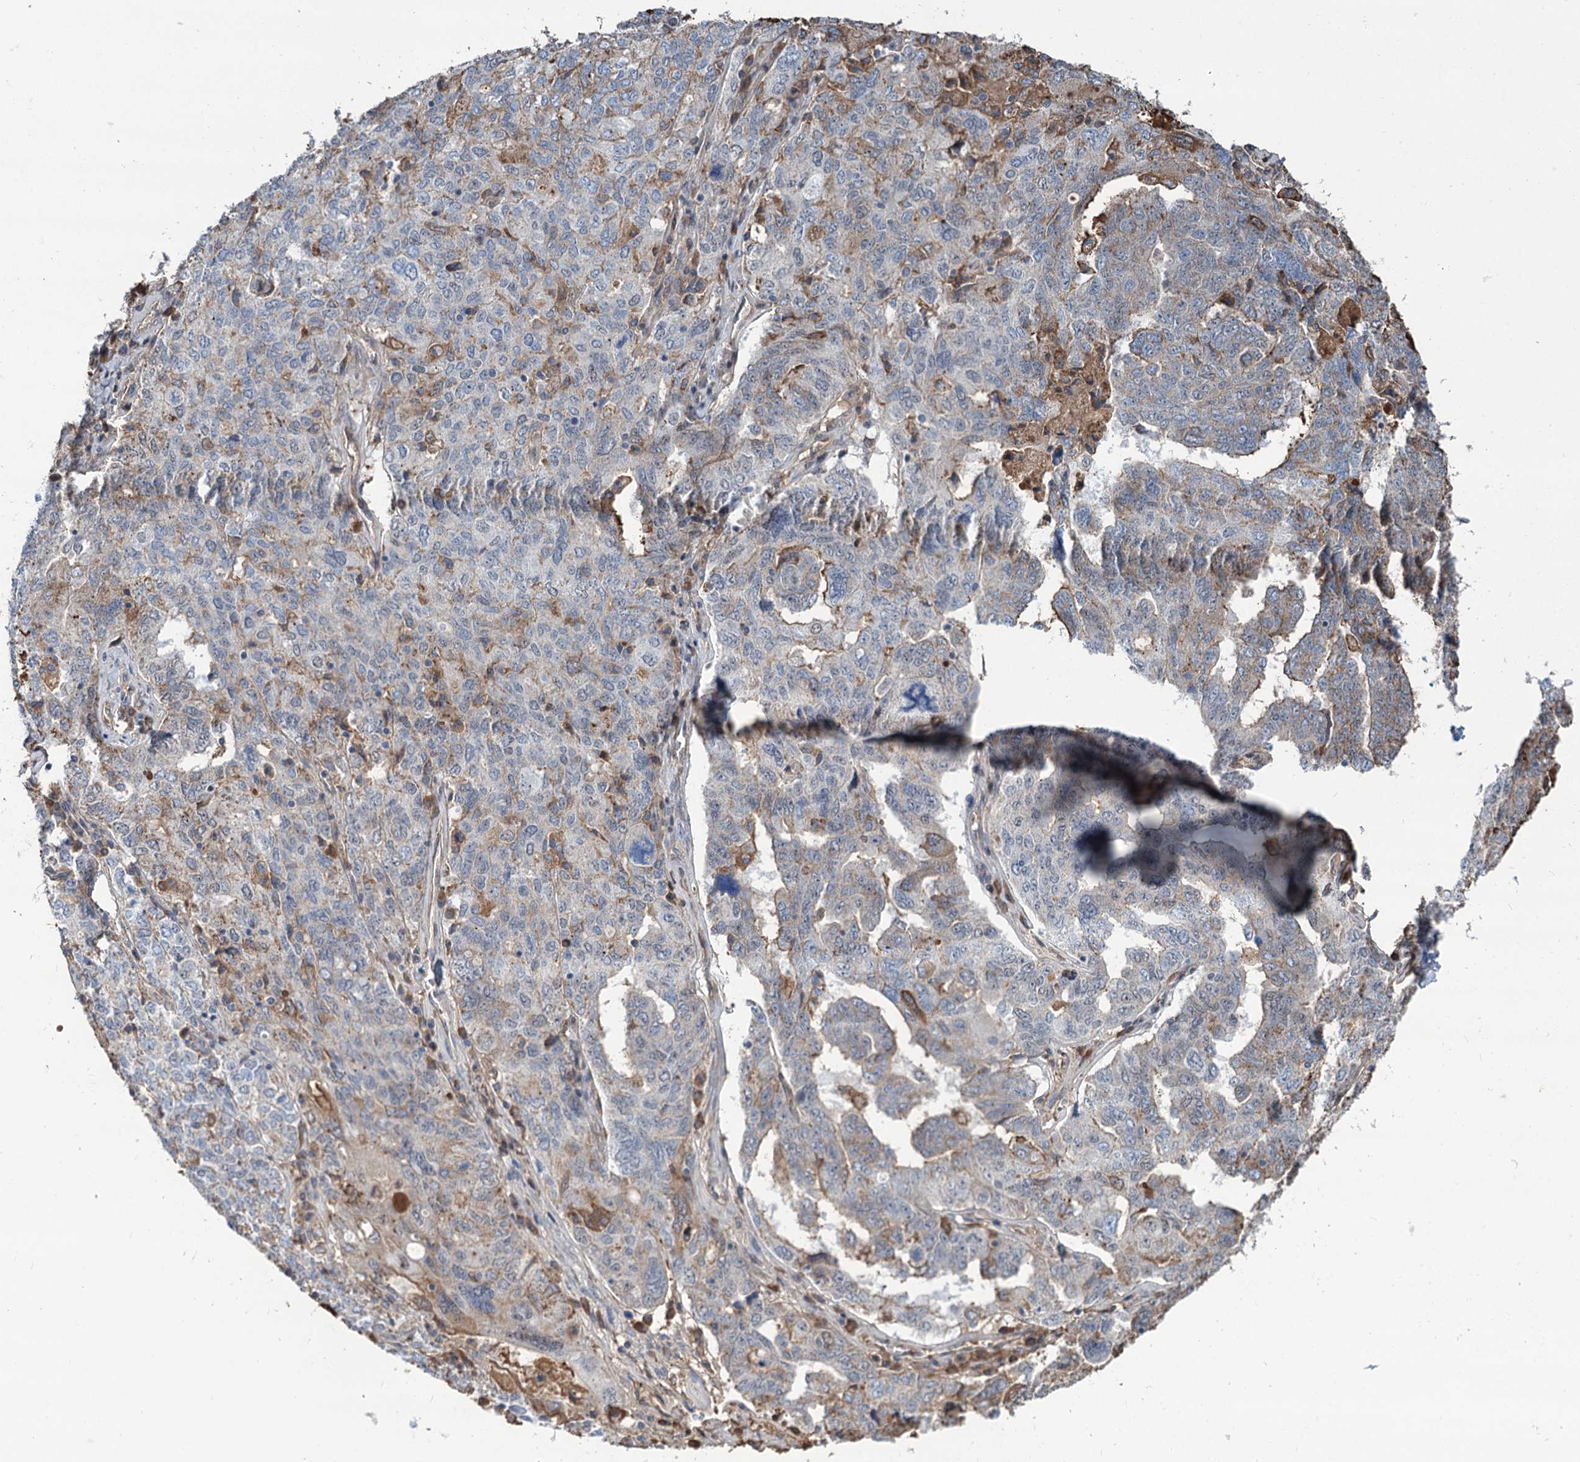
{"staining": {"intensity": "weak", "quantity": "<25%", "location": "cytoplasmic/membranous"}, "tissue": "ovarian cancer", "cell_type": "Tumor cells", "image_type": "cancer", "snomed": [{"axis": "morphology", "description": "Carcinoma, endometroid"}, {"axis": "topography", "description": "Ovary"}], "caption": "IHC histopathology image of endometroid carcinoma (ovarian) stained for a protein (brown), which shows no staining in tumor cells.", "gene": "LPIN1", "patient": {"sex": "female", "age": 62}}